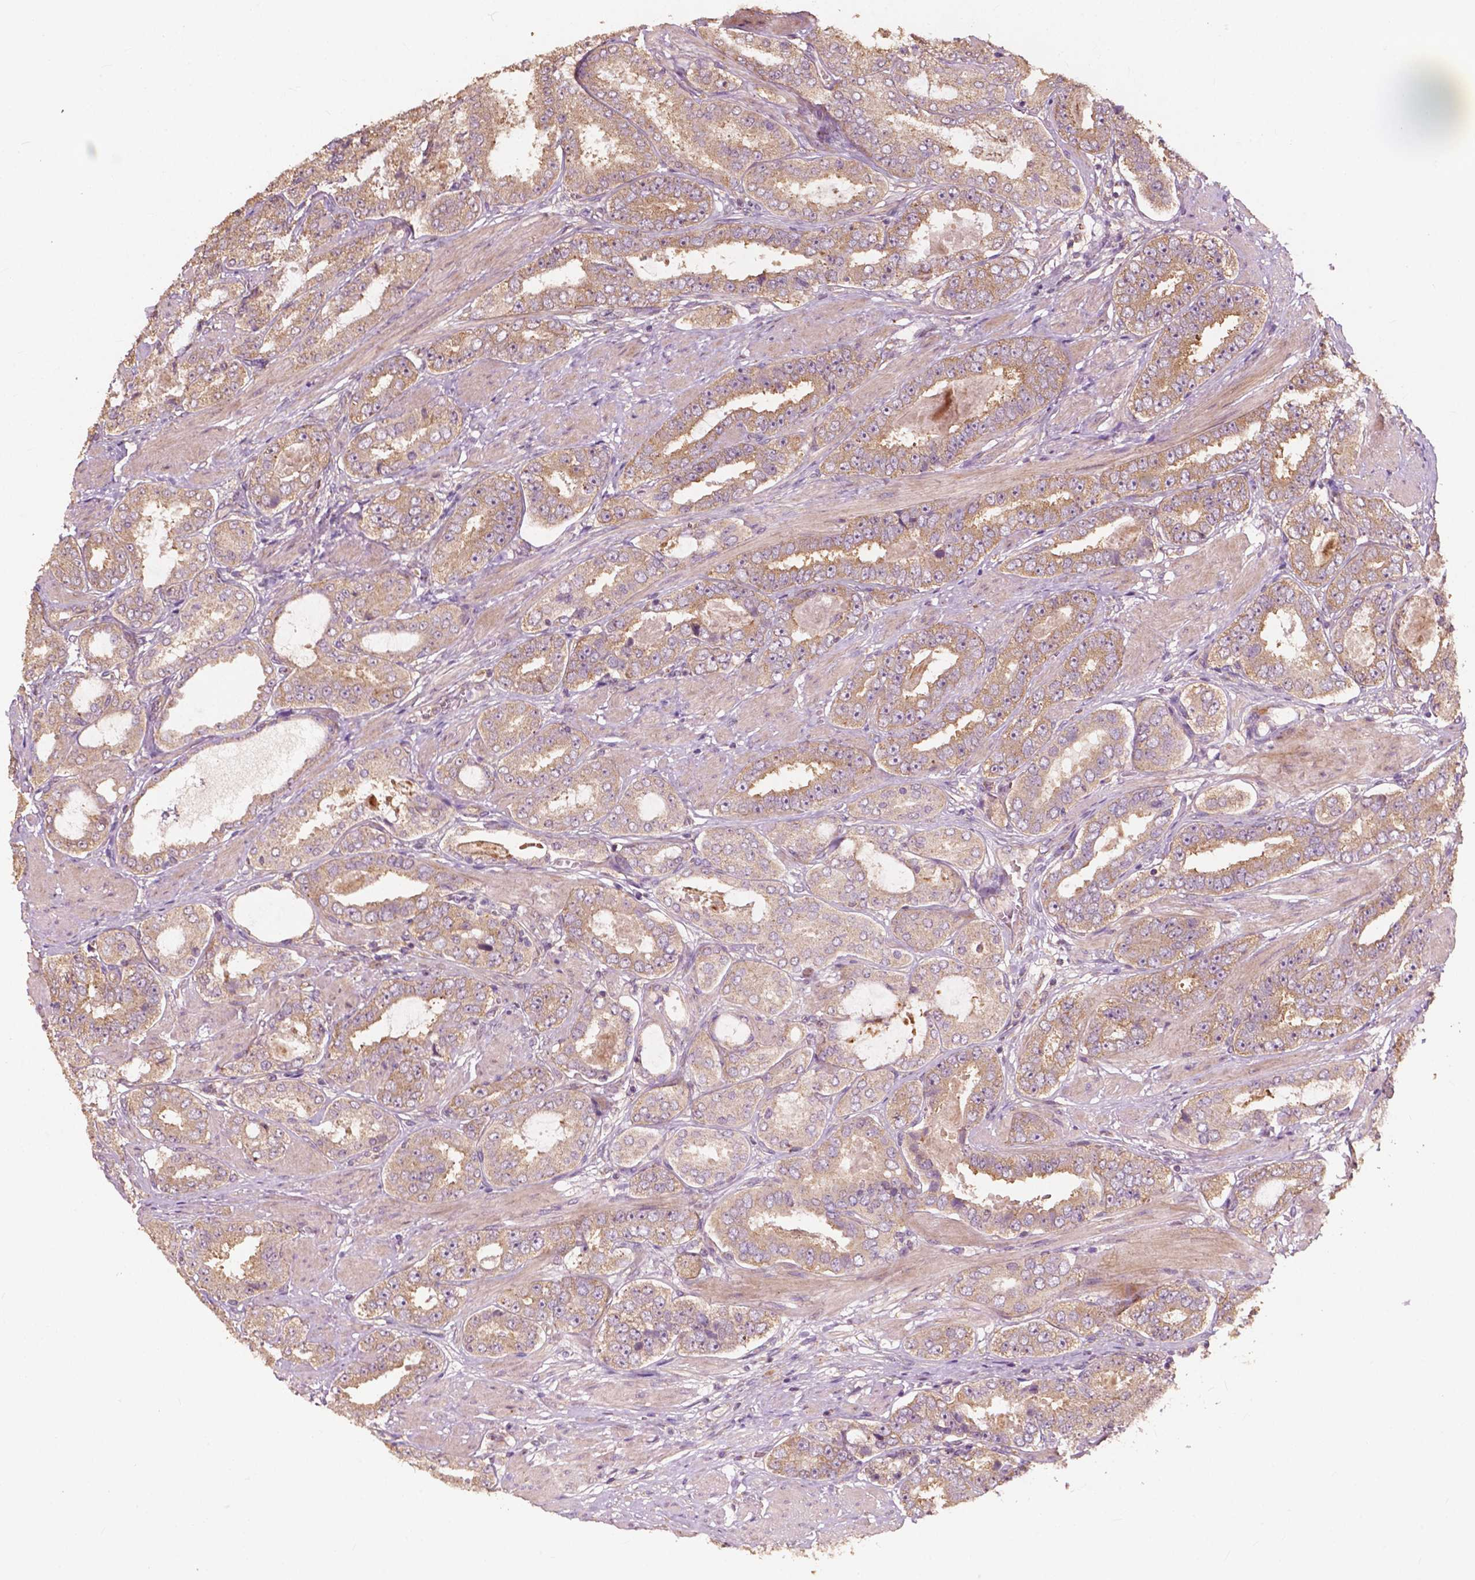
{"staining": {"intensity": "moderate", "quantity": "25%-75%", "location": "cytoplasmic/membranous"}, "tissue": "prostate cancer", "cell_type": "Tumor cells", "image_type": "cancer", "snomed": [{"axis": "morphology", "description": "Adenocarcinoma, High grade"}, {"axis": "topography", "description": "Prostate"}], "caption": "Prostate cancer (high-grade adenocarcinoma) tissue displays moderate cytoplasmic/membranous positivity in approximately 25%-75% of tumor cells, visualized by immunohistochemistry.", "gene": "G3BP1", "patient": {"sex": "male", "age": 63}}